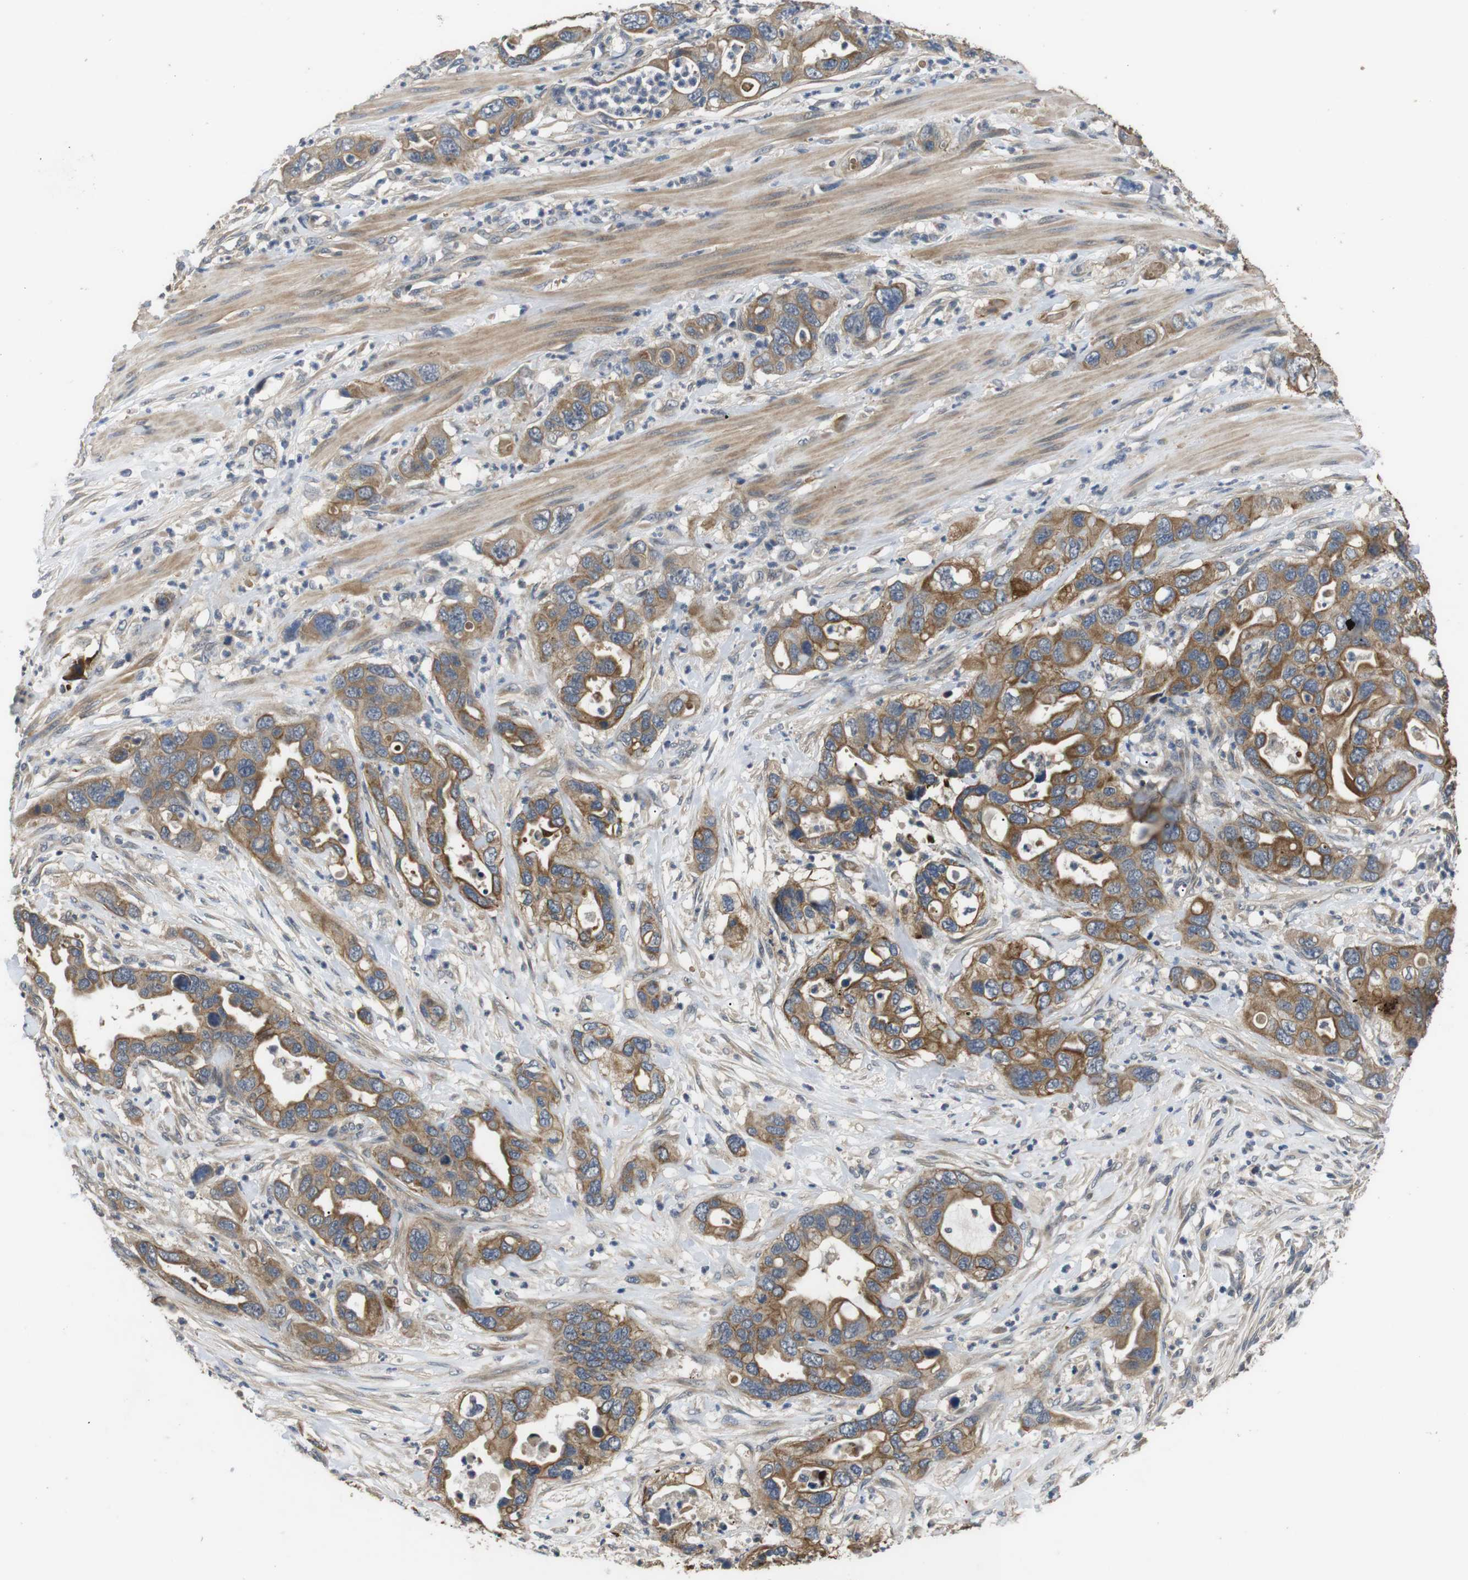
{"staining": {"intensity": "moderate", "quantity": ">75%", "location": "cytoplasmic/membranous"}, "tissue": "pancreatic cancer", "cell_type": "Tumor cells", "image_type": "cancer", "snomed": [{"axis": "morphology", "description": "Adenocarcinoma, NOS"}, {"axis": "topography", "description": "Pancreas"}], "caption": "A micrograph of human pancreatic cancer stained for a protein exhibits moderate cytoplasmic/membranous brown staining in tumor cells. The protein of interest is stained brown, and the nuclei are stained in blue (DAB IHC with brightfield microscopy, high magnification).", "gene": "ADGRL3", "patient": {"sex": "female", "age": 71}}